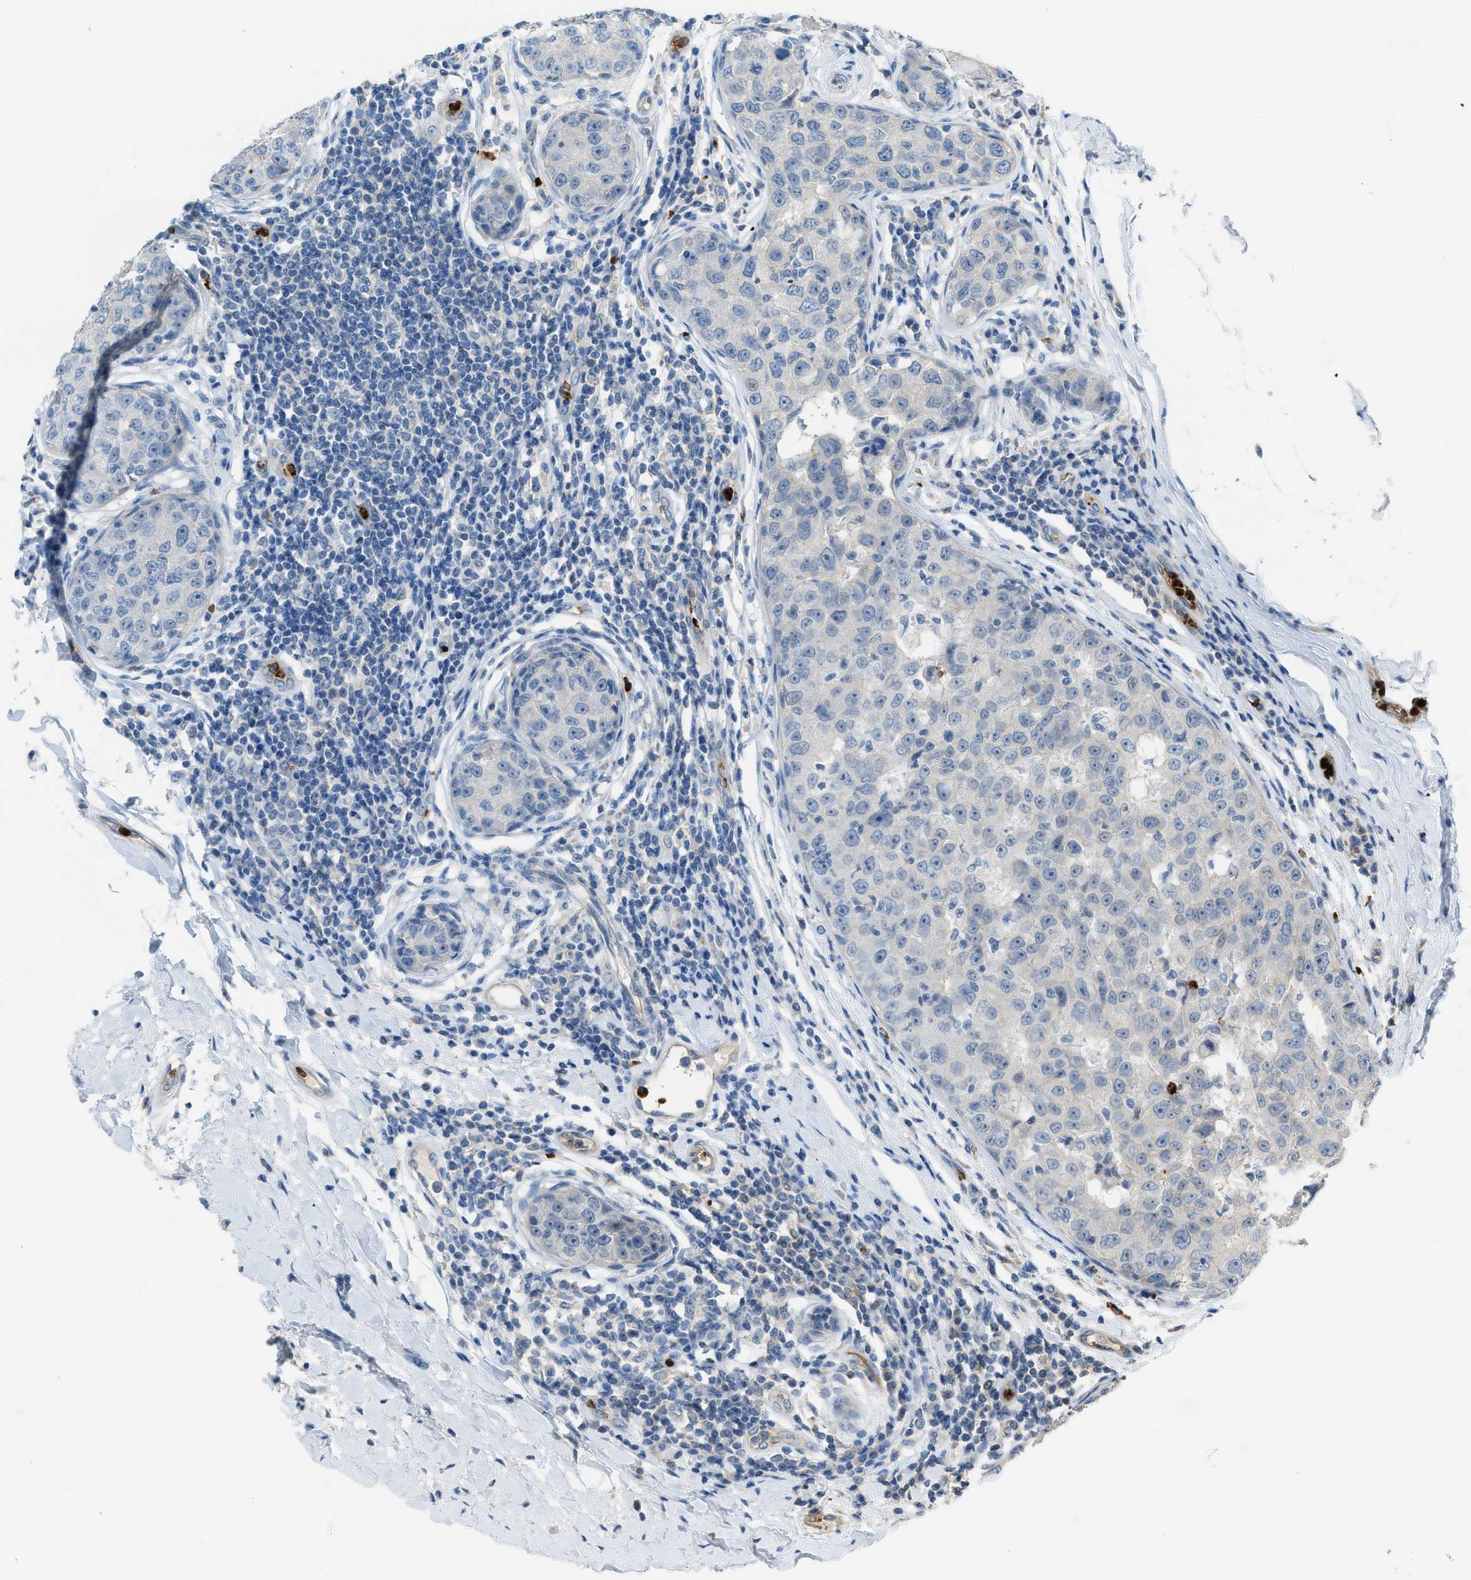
{"staining": {"intensity": "negative", "quantity": "none", "location": "none"}, "tissue": "breast cancer", "cell_type": "Tumor cells", "image_type": "cancer", "snomed": [{"axis": "morphology", "description": "Duct carcinoma"}, {"axis": "topography", "description": "Breast"}], "caption": "Tumor cells are negative for protein expression in human breast intraductal carcinoma.", "gene": "CFAP77", "patient": {"sex": "female", "age": 27}}